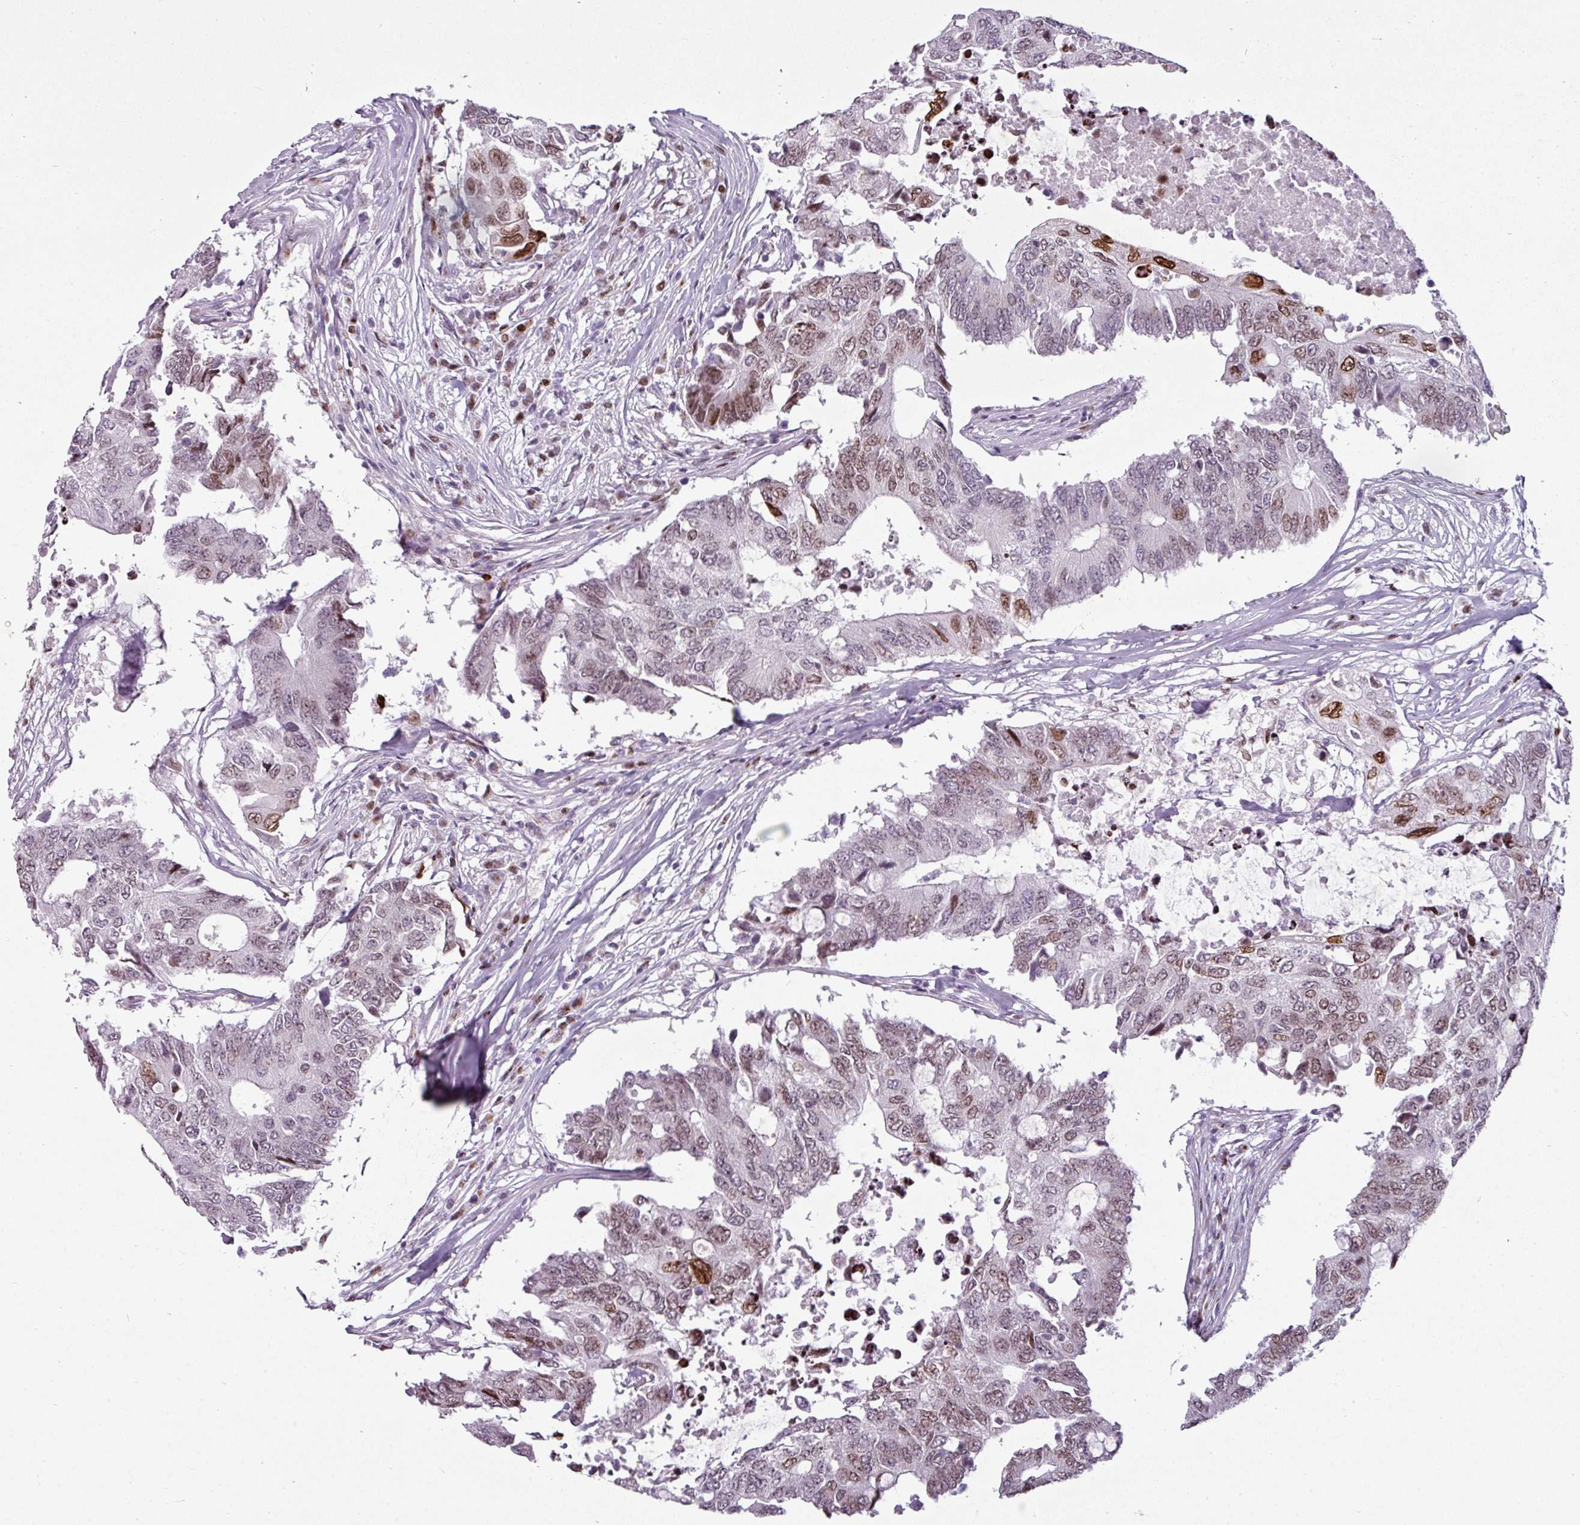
{"staining": {"intensity": "moderate", "quantity": "25%-75%", "location": "nuclear"}, "tissue": "colorectal cancer", "cell_type": "Tumor cells", "image_type": "cancer", "snomed": [{"axis": "morphology", "description": "Adenocarcinoma, NOS"}, {"axis": "topography", "description": "Colon"}], "caption": "IHC image of colorectal cancer (adenocarcinoma) stained for a protein (brown), which demonstrates medium levels of moderate nuclear positivity in approximately 25%-75% of tumor cells.", "gene": "SYT8", "patient": {"sex": "male", "age": 71}}